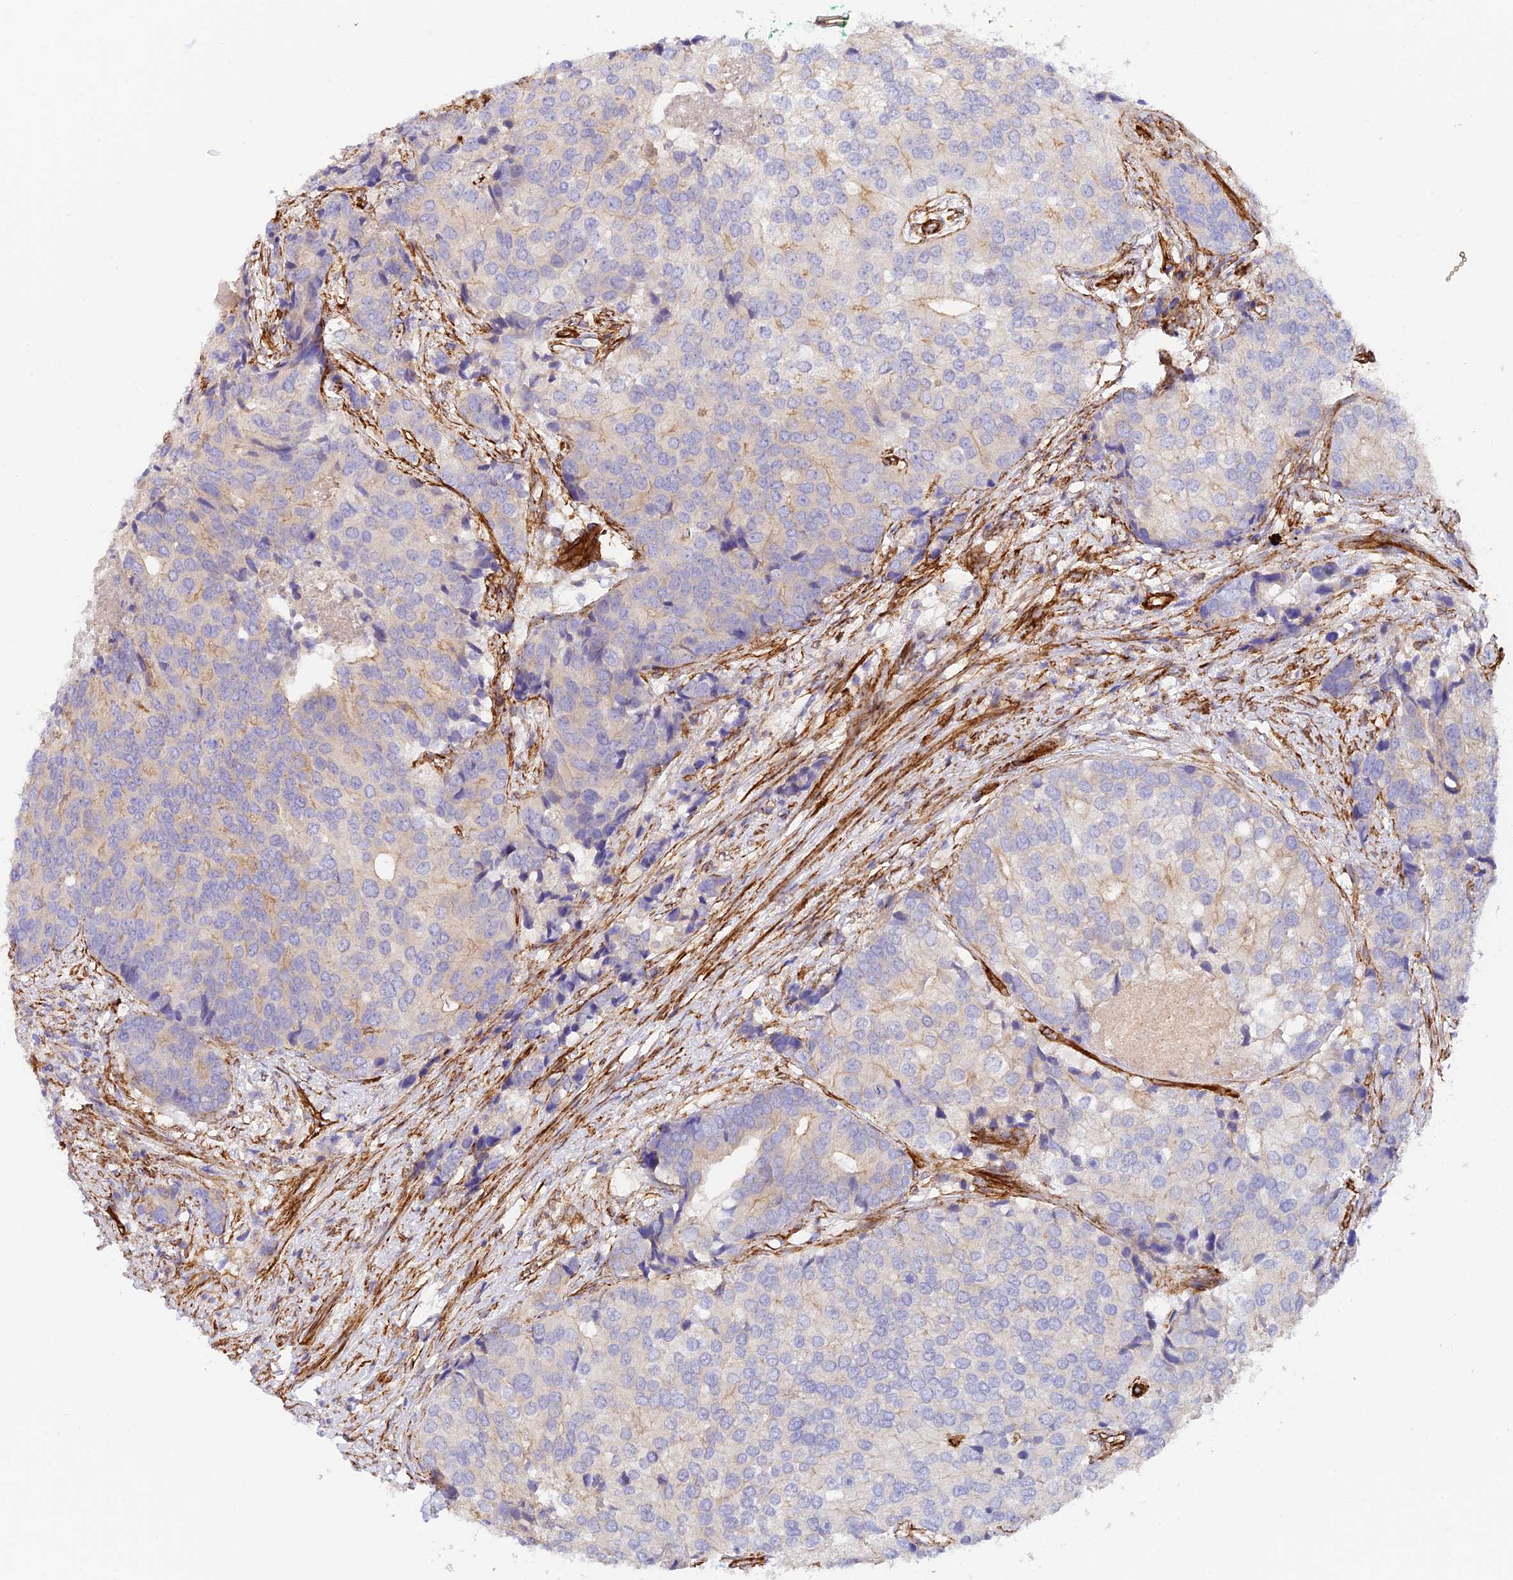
{"staining": {"intensity": "weak", "quantity": "<25%", "location": "cytoplasmic/membranous"}, "tissue": "prostate cancer", "cell_type": "Tumor cells", "image_type": "cancer", "snomed": [{"axis": "morphology", "description": "Adenocarcinoma, High grade"}, {"axis": "topography", "description": "Prostate"}], "caption": "High power microscopy micrograph of an immunohistochemistry (IHC) micrograph of prostate high-grade adenocarcinoma, revealing no significant expression in tumor cells.", "gene": "MYO9A", "patient": {"sex": "male", "age": 62}}